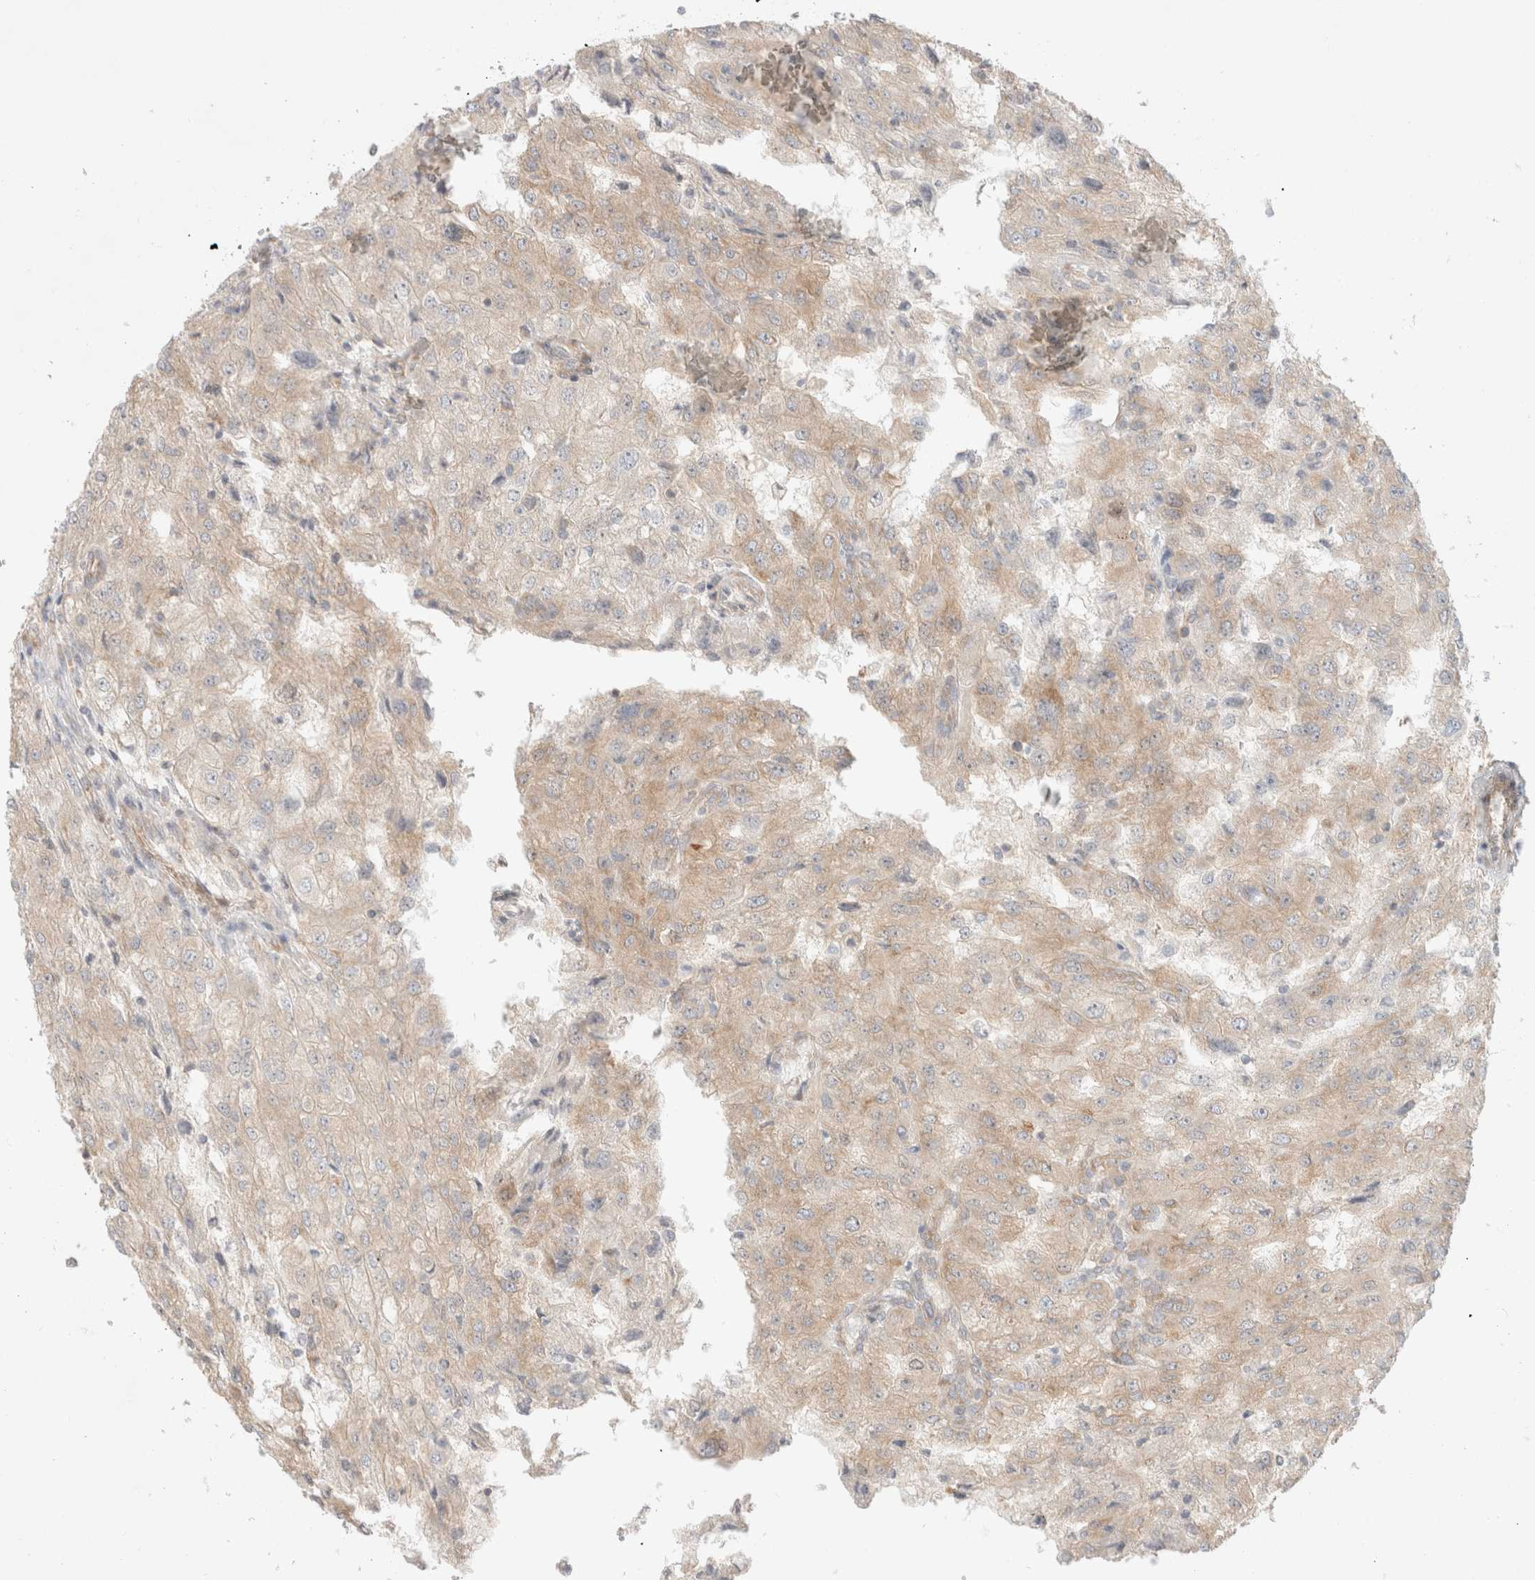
{"staining": {"intensity": "weak", "quantity": ">75%", "location": "cytoplasmic/membranous"}, "tissue": "renal cancer", "cell_type": "Tumor cells", "image_type": "cancer", "snomed": [{"axis": "morphology", "description": "Adenocarcinoma, NOS"}, {"axis": "topography", "description": "Kidney"}], "caption": "Immunohistochemical staining of renal adenocarcinoma demonstrates low levels of weak cytoplasmic/membranous expression in about >75% of tumor cells.", "gene": "MARK3", "patient": {"sex": "female", "age": 54}}